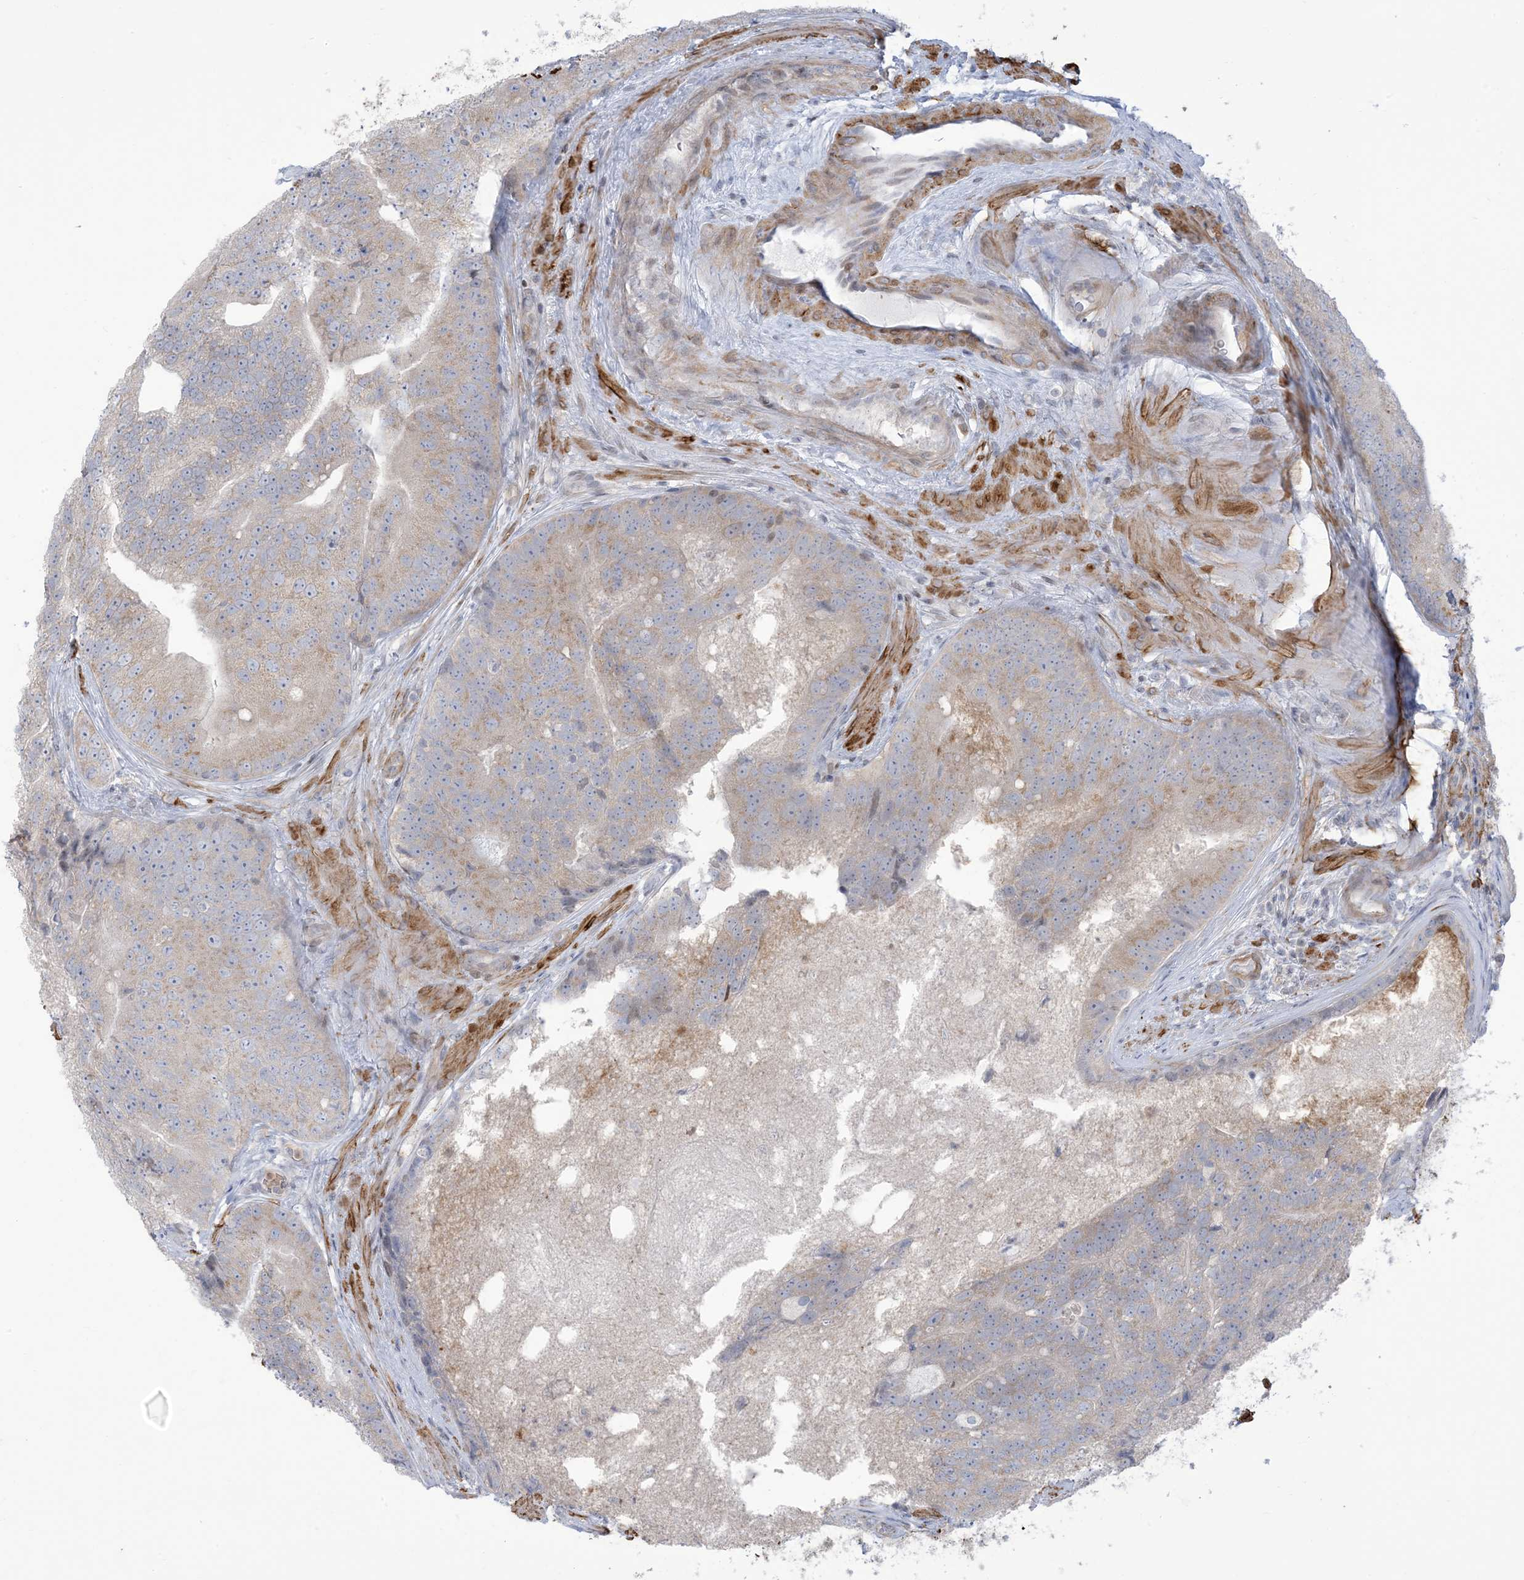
{"staining": {"intensity": "moderate", "quantity": "<25%", "location": "cytoplasmic/membranous"}, "tissue": "prostate cancer", "cell_type": "Tumor cells", "image_type": "cancer", "snomed": [{"axis": "morphology", "description": "Adenocarcinoma, High grade"}, {"axis": "topography", "description": "Prostate"}], "caption": "This photomicrograph exhibits immunohistochemistry staining of human prostate cancer (adenocarcinoma (high-grade)), with low moderate cytoplasmic/membranous staining in about <25% of tumor cells.", "gene": "AFTPH", "patient": {"sex": "male", "age": 70}}